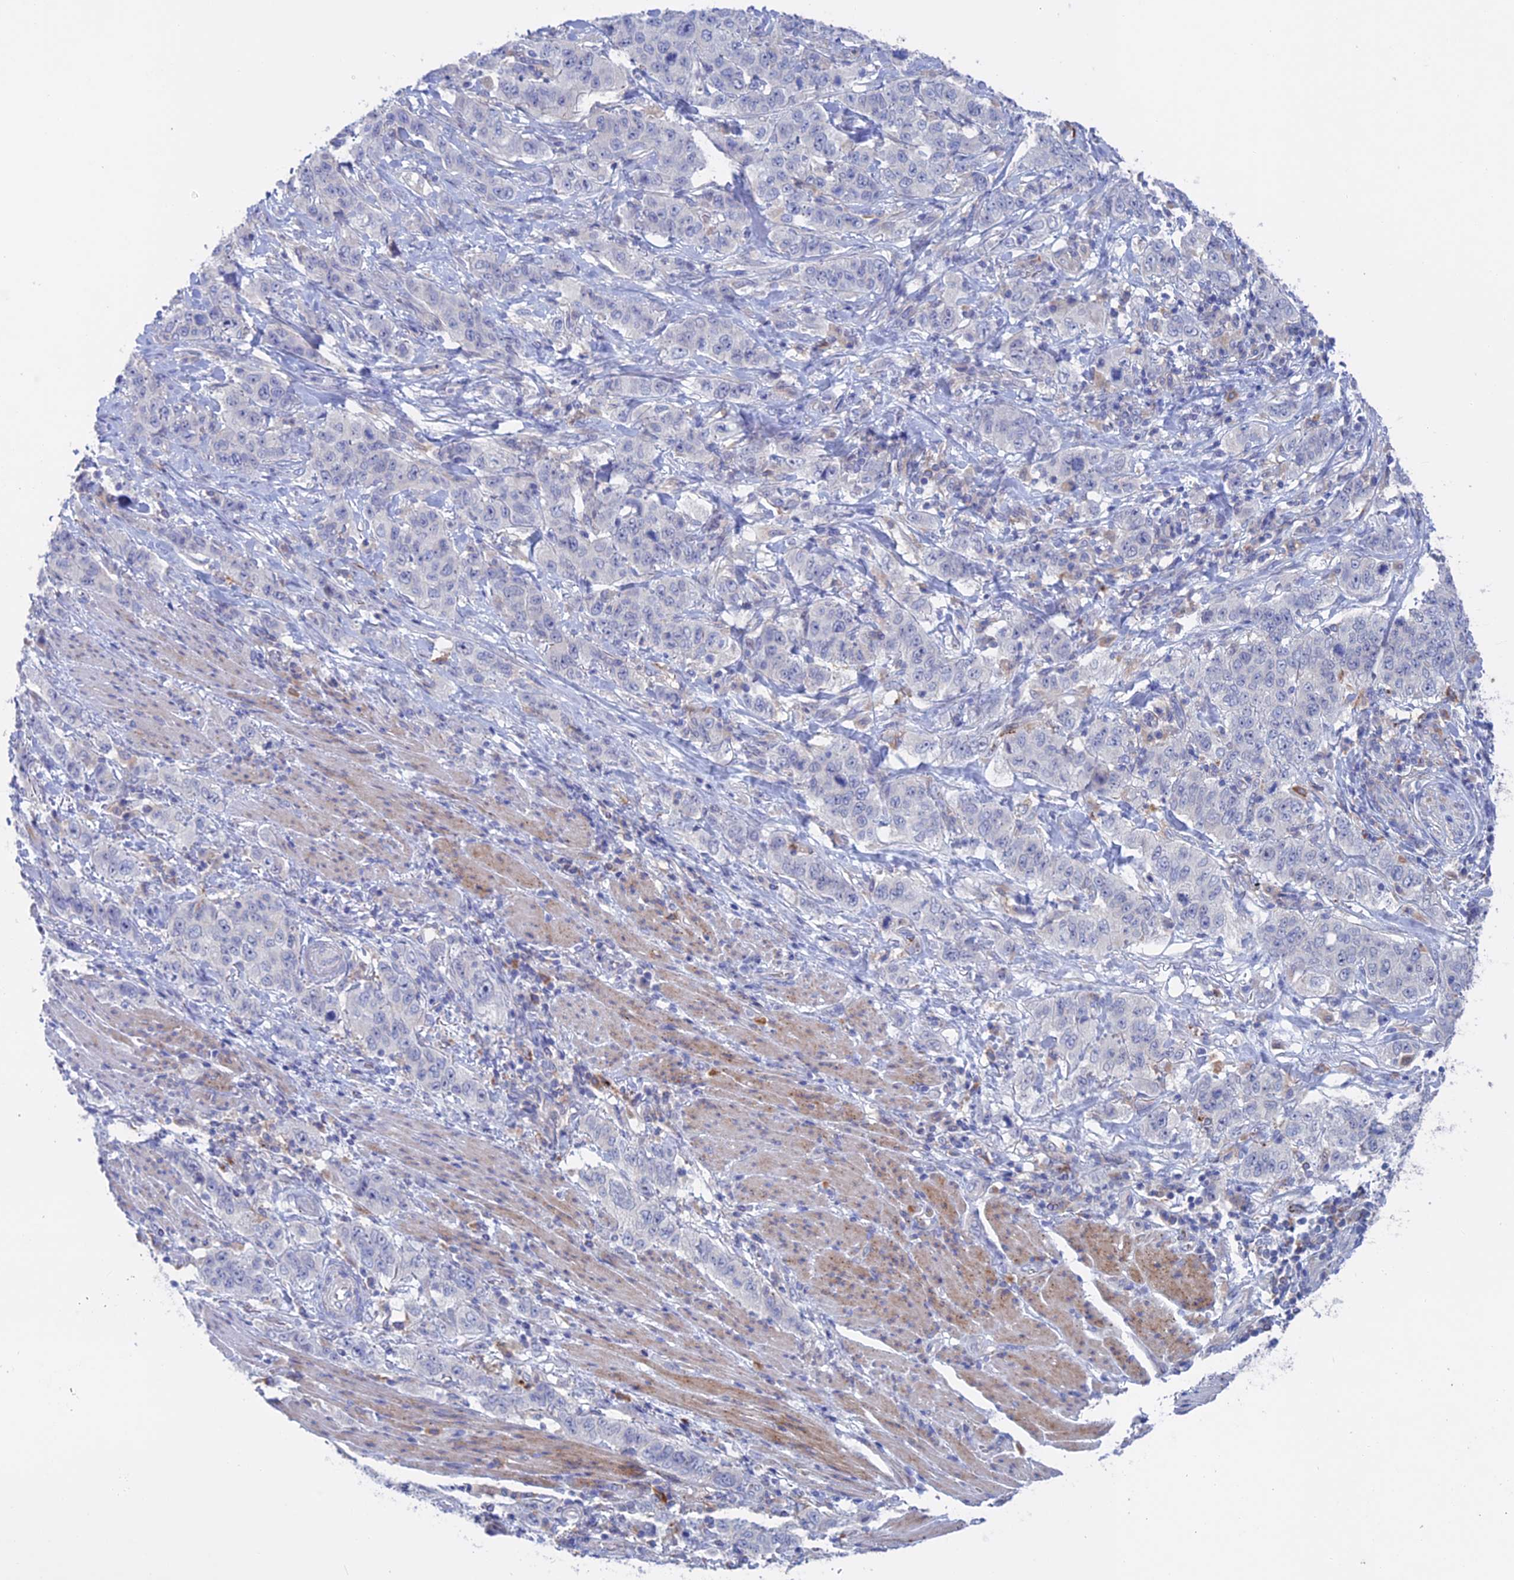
{"staining": {"intensity": "negative", "quantity": "none", "location": "none"}, "tissue": "stomach cancer", "cell_type": "Tumor cells", "image_type": "cancer", "snomed": [{"axis": "morphology", "description": "Adenocarcinoma, NOS"}, {"axis": "topography", "description": "Stomach"}], "caption": "DAB immunohistochemical staining of human stomach cancer (adenocarcinoma) exhibits no significant staining in tumor cells.", "gene": "SLC2A6", "patient": {"sex": "male", "age": 48}}